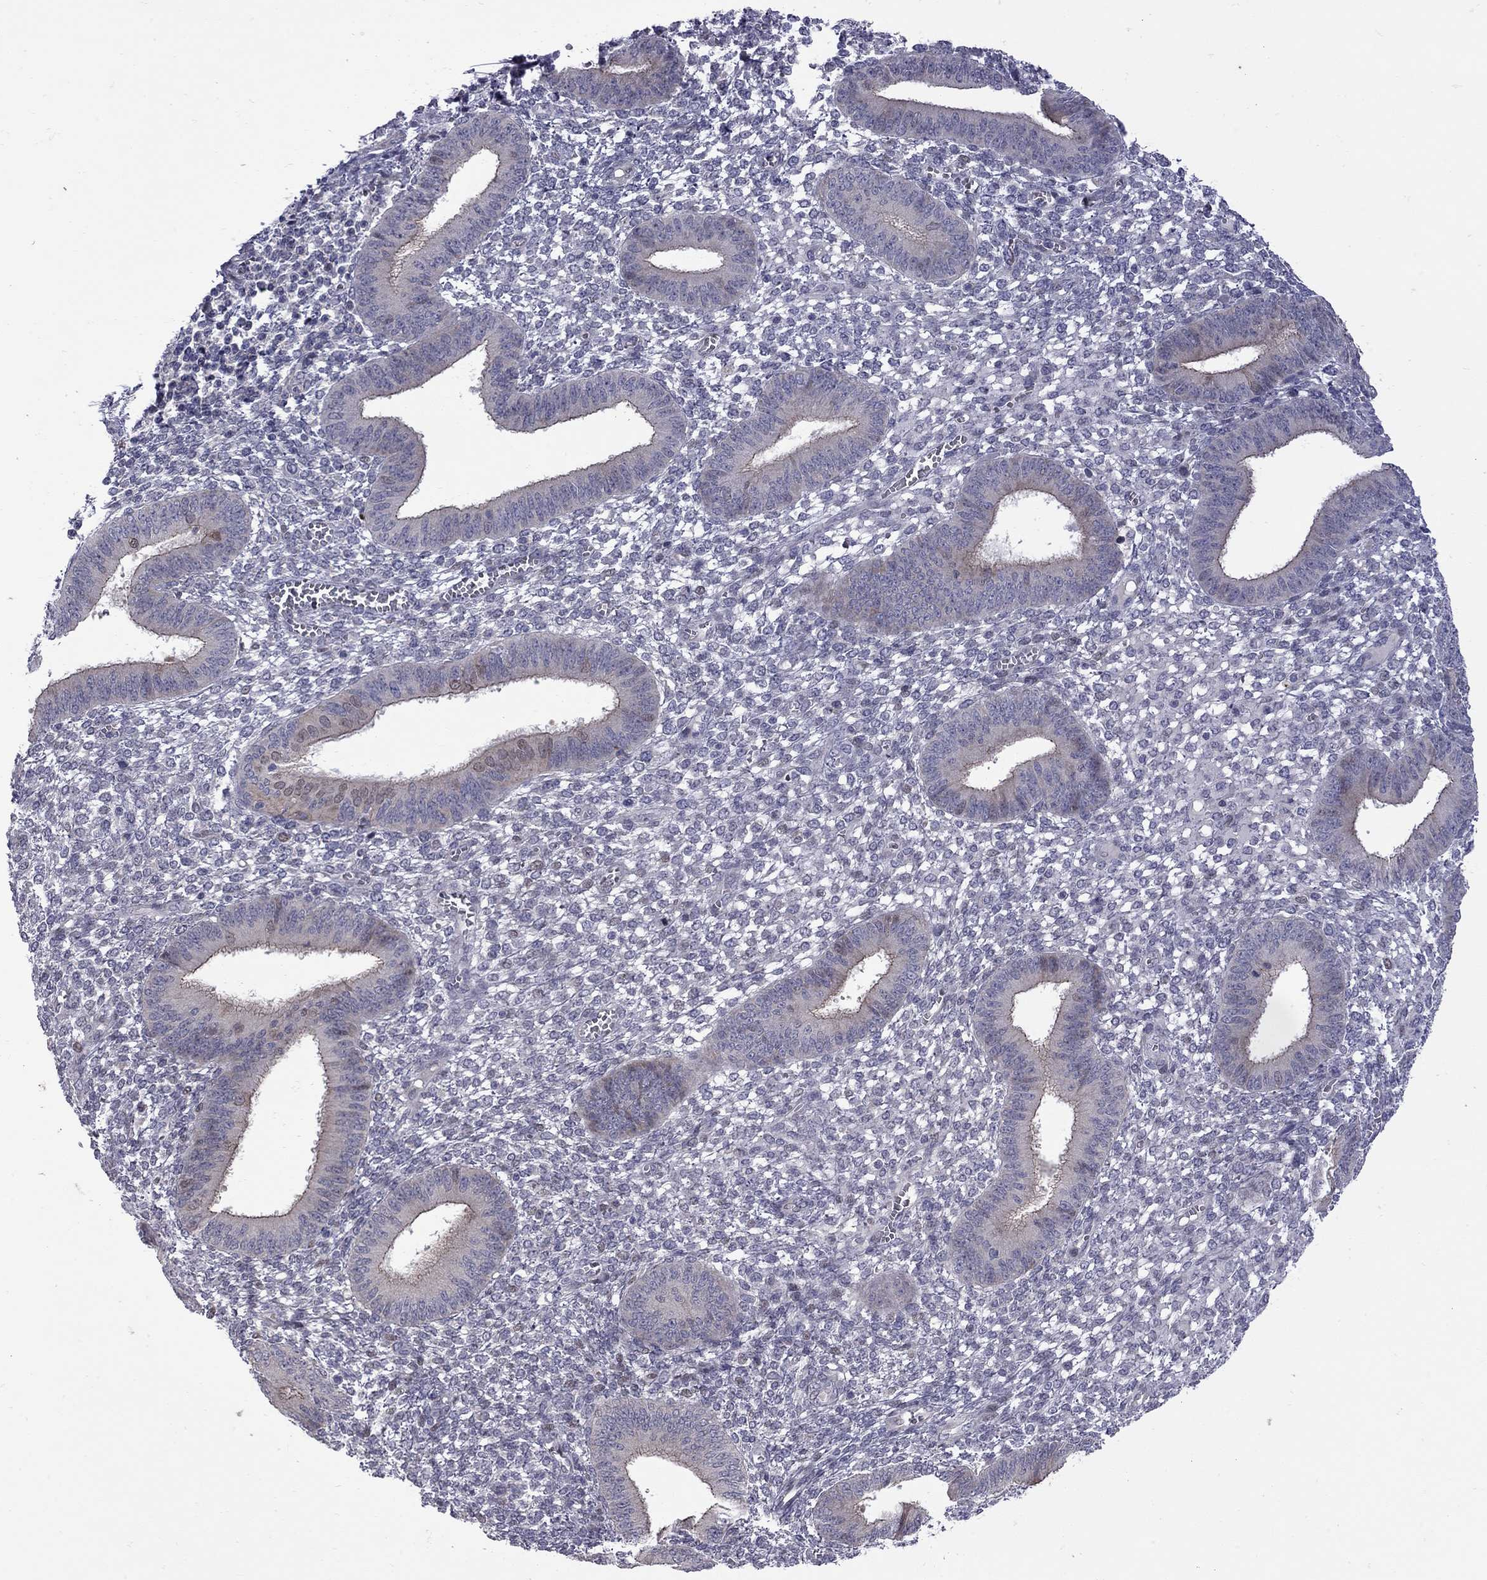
{"staining": {"intensity": "negative", "quantity": "none", "location": "none"}, "tissue": "endometrium", "cell_type": "Cells in endometrial stroma", "image_type": "normal", "snomed": [{"axis": "morphology", "description": "Normal tissue, NOS"}, {"axis": "topography", "description": "Endometrium"}], "caption": "Immunohistochemistry of normal endometrium shows no staining in cells in endometrial stroma. The staining was performed using DAB to visualize the protein expression in brown, while the nuclei were stained in blue with hematoxylin (Magnification: 20x).", "gene": "NRARP", "patient": {"sex": "female", "age": 42}}